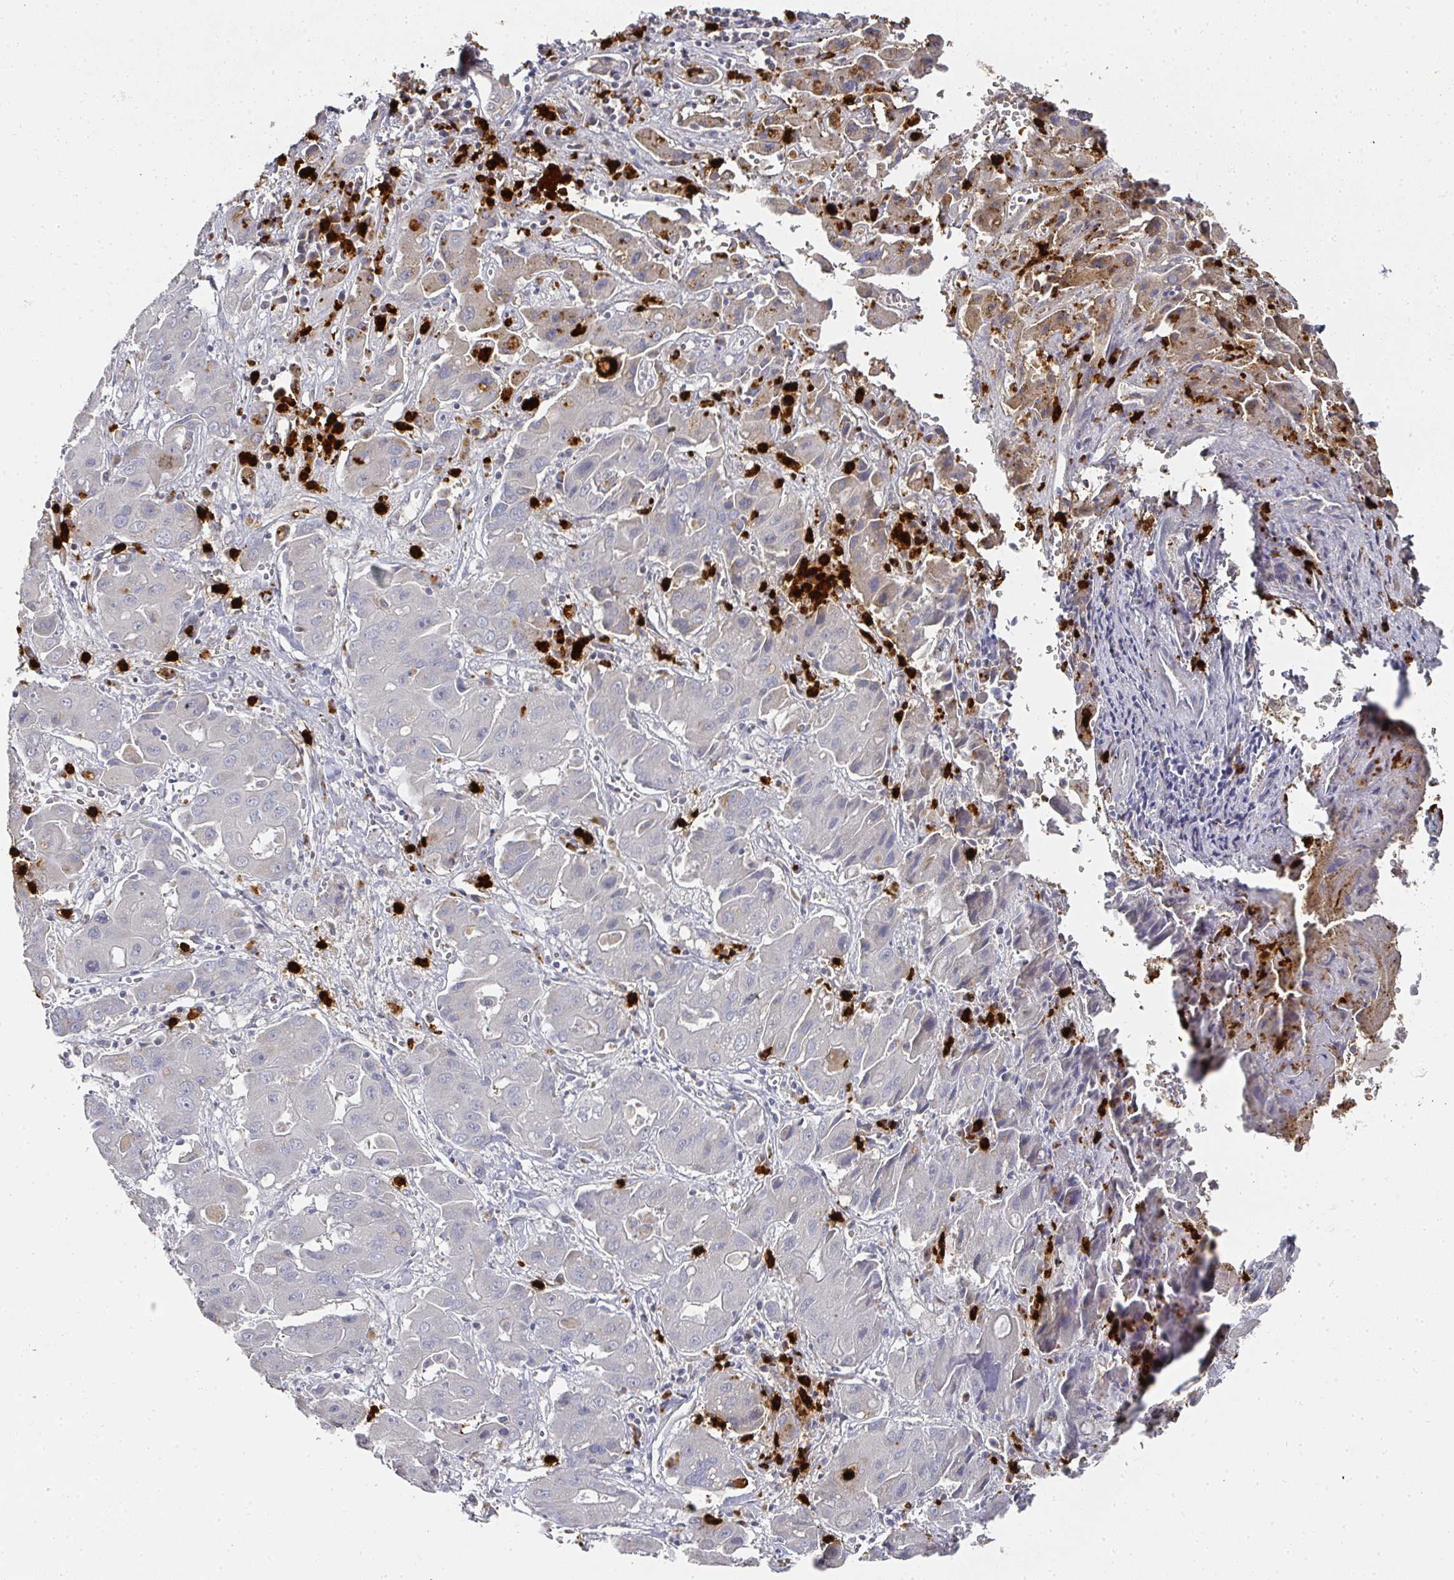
{"staining": {"intensity": "negative", "quantity": "none", "location": "none"}, "tissue": "liver cancer", "cell_type": "Tumor cells", "image_type": "cancer", "snomed": [{"axis": "morphology", "description": "Cholangiocarcinoma"}, {"axis": "topography", "description": "Liver"}], "caption": "A high-resolution image shows immunohistochemistry staining of liver cancer, which demonstrates no significant expression in tumor cells.", "gene": "CAMP", "patient": {"sex": "male", "age": 67}}